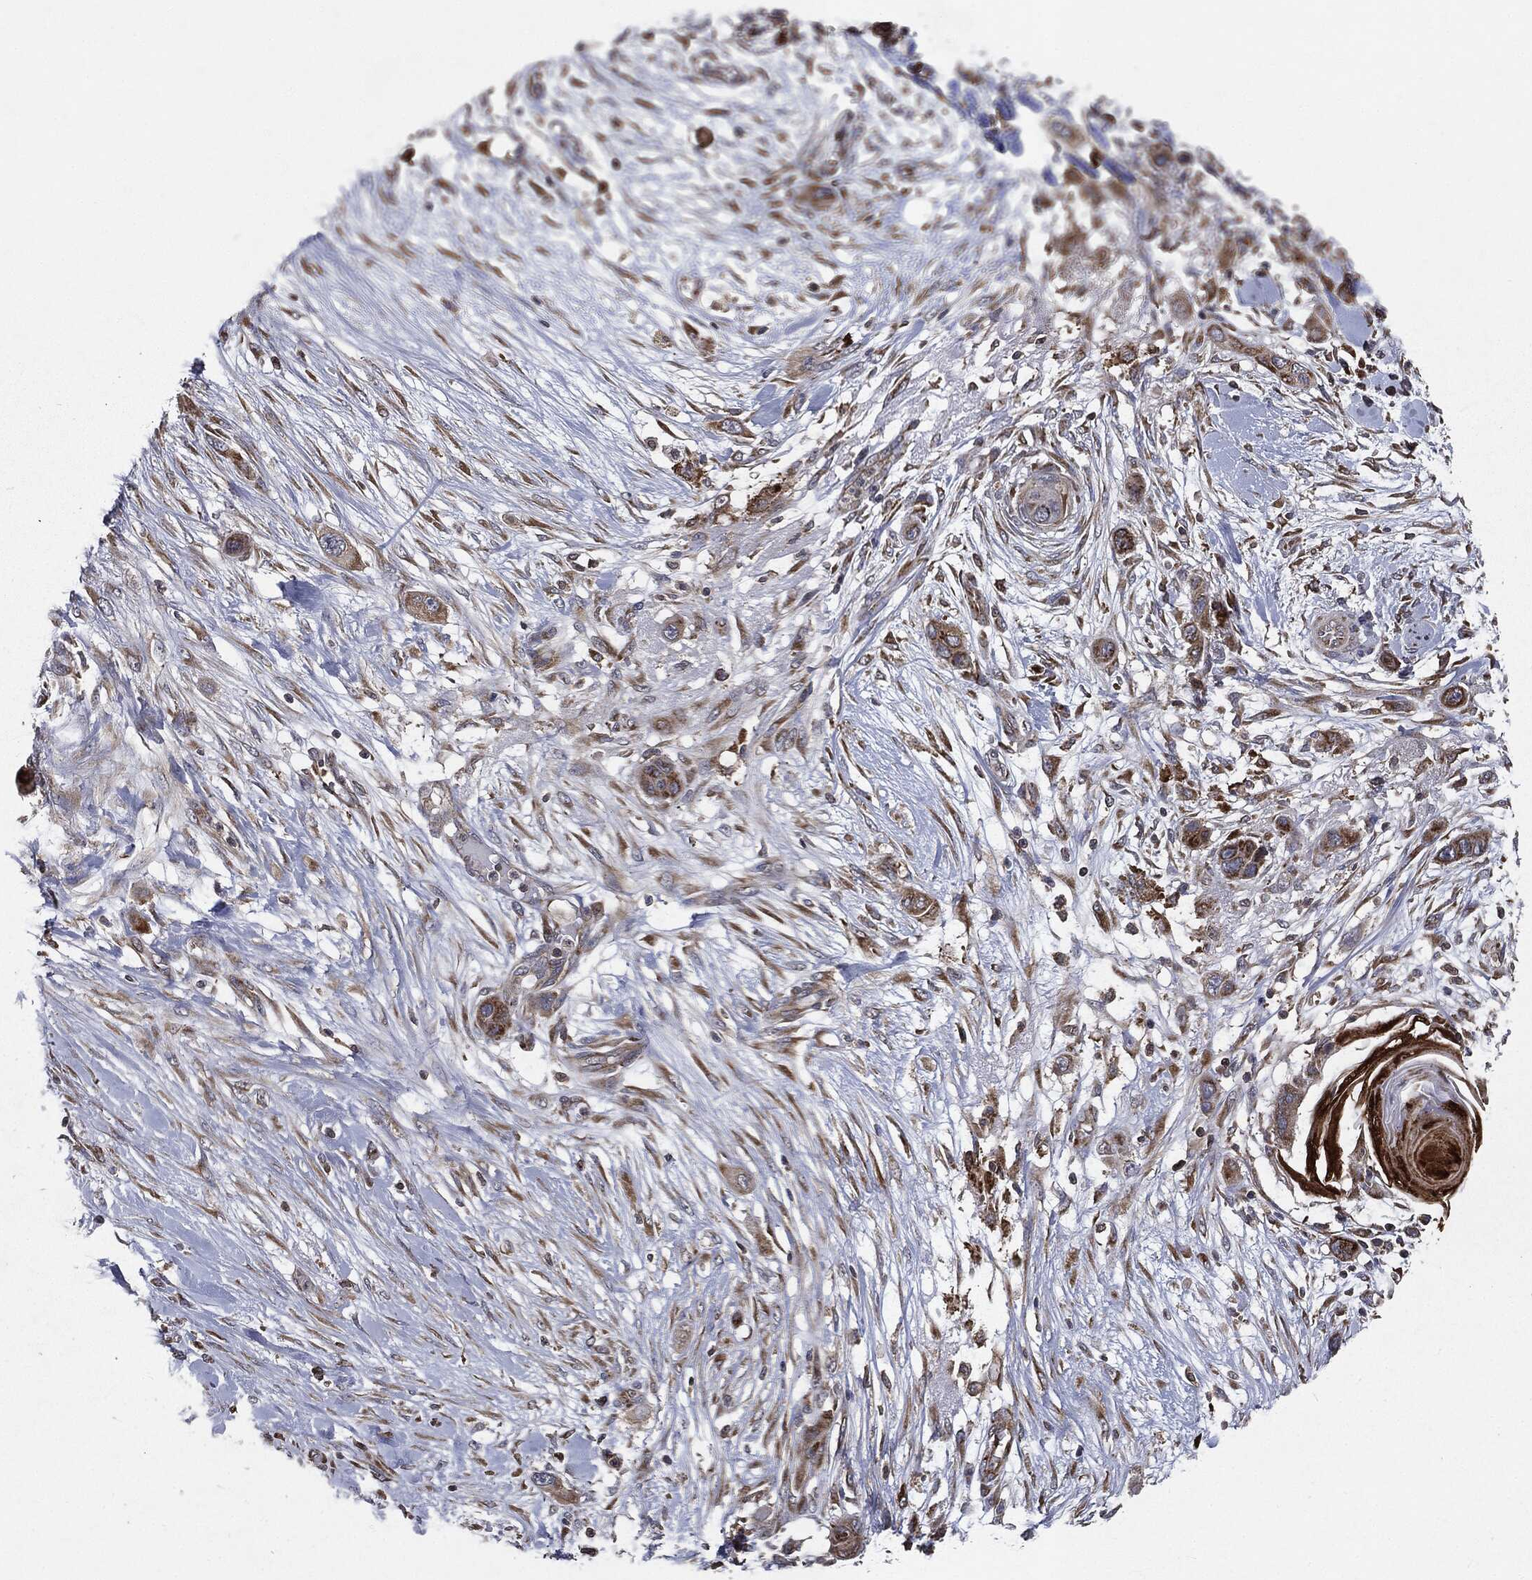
{"staining": {"intensity": "strong", "quantity": ">75%", "location": "cytoplasmic/membranous"}, "tissue": "skin cancer", "cell_type": "Tumor cells", "image_type": "cancer", "snomed": [{"axis": "morphology", "description": "Squamous cell carcinoma, NOS"}, {"axis": "topography", "description": "Skin"}], "caption": "Approximately >75% of tumor cells in human skin cancer display strong cytoplasmic/membranous protein staining as visualized by brown immunohistochemical staining.", "gene": "PLOD3", "patient": {"sex": "male", "age": 79}}